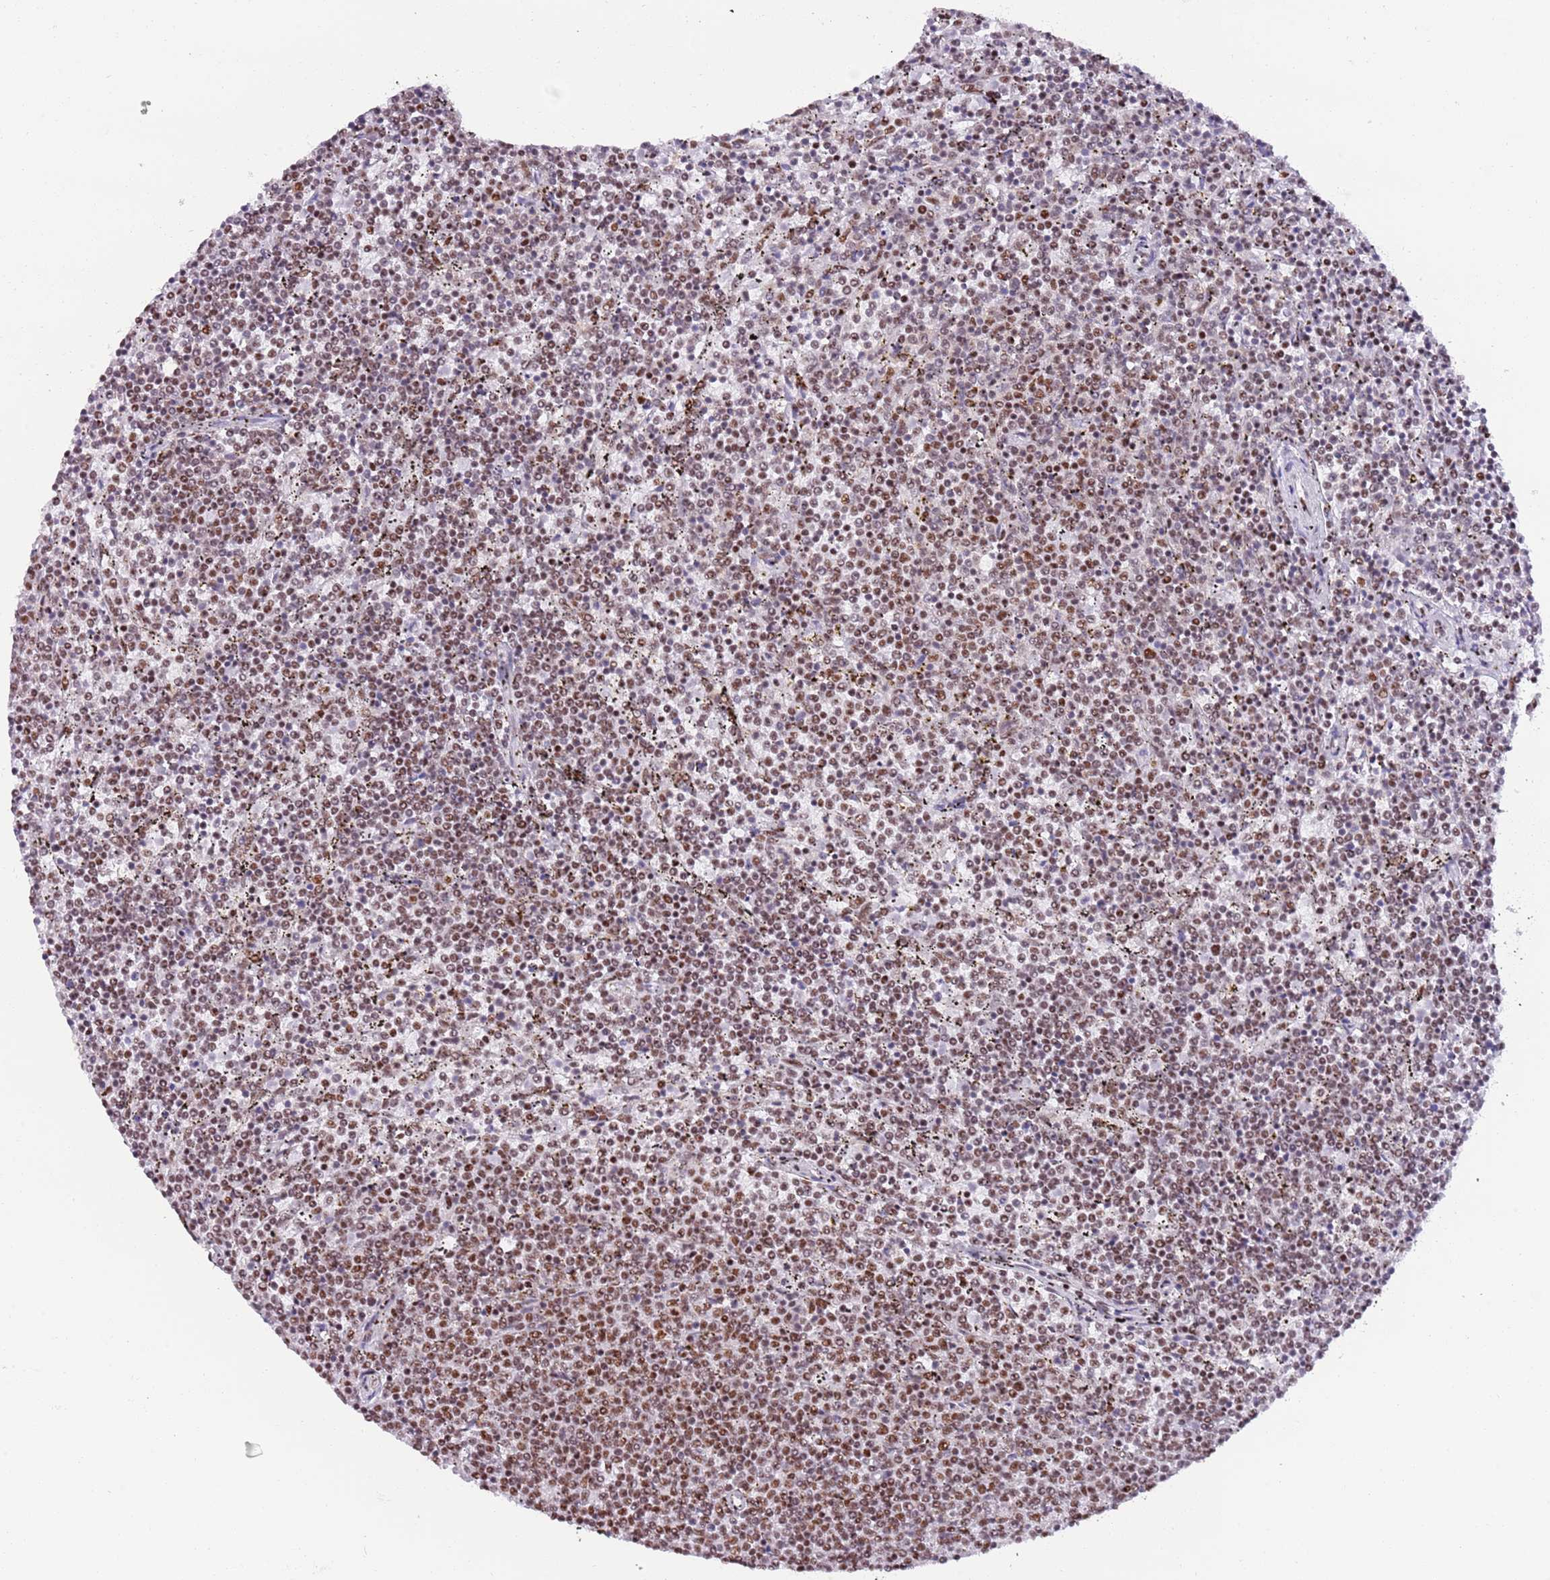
{"staining": {"intensity": "moderate", "quantity": ">75%", "location": "nuclear"}, "tissue": "lymphoma", "cell_type": "Tumor cells", "image_type": "cancer", "snomed": [{"axis": "morphology", "description": "Malignant lymphoma, non-Hodgkin's type, Low grade"}, {"axis": "topography", "description": "Spleen"}], "caption": "Tumor cells demonstrate medium levels of moderate nuclear expression in approximately >75% of cells in lymphoma.", "gene": "SF3A2", "patient": {"sex": "female", "age": 50}}